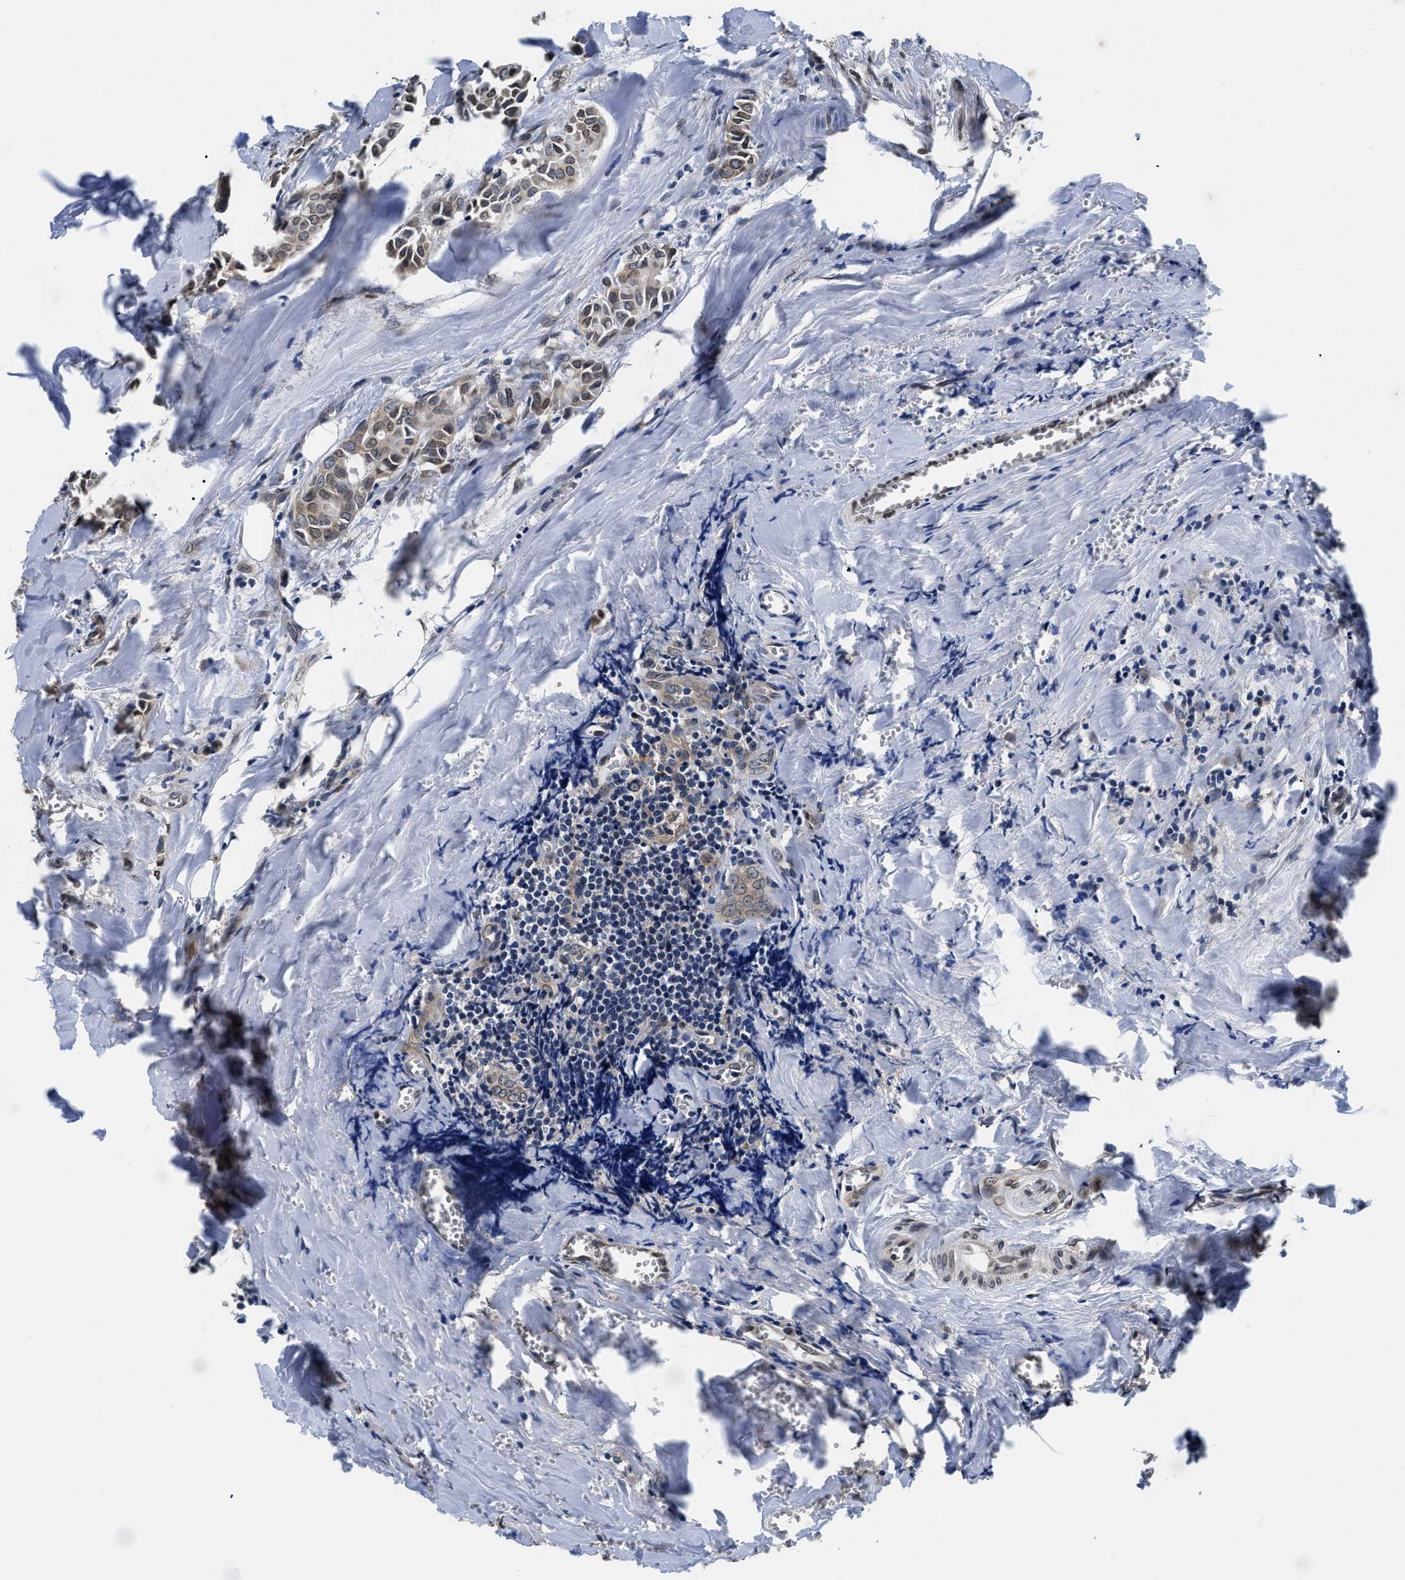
{"staining": {"intensity": "weak", "quantity": ">75%", "location": "cytoplasmic/membranous,nuclear"}, "tissue": "head and neck cancer", "cell_type": "Tumor cells", "image_type": "cancer", "snomed": [{"axis": "morphology", "description": "Adenocarcinoma, NOS"}, {"axis": "topography", "description": "Salivary gland"}, {"axis": "topography", "description": "Head-Neck"}], "caption": "Weak cytoplasmic/membranous and nuclear staining is seen in about >75% of tumor cells in head and neck cancer (adenocarcinoma). Using DAB (brown) and hematoxylin (blue) stains, captured at high magnification using brightfield microscopy.", "gene": "SNX10", "patient": {"sex": "female", "age": 59}}